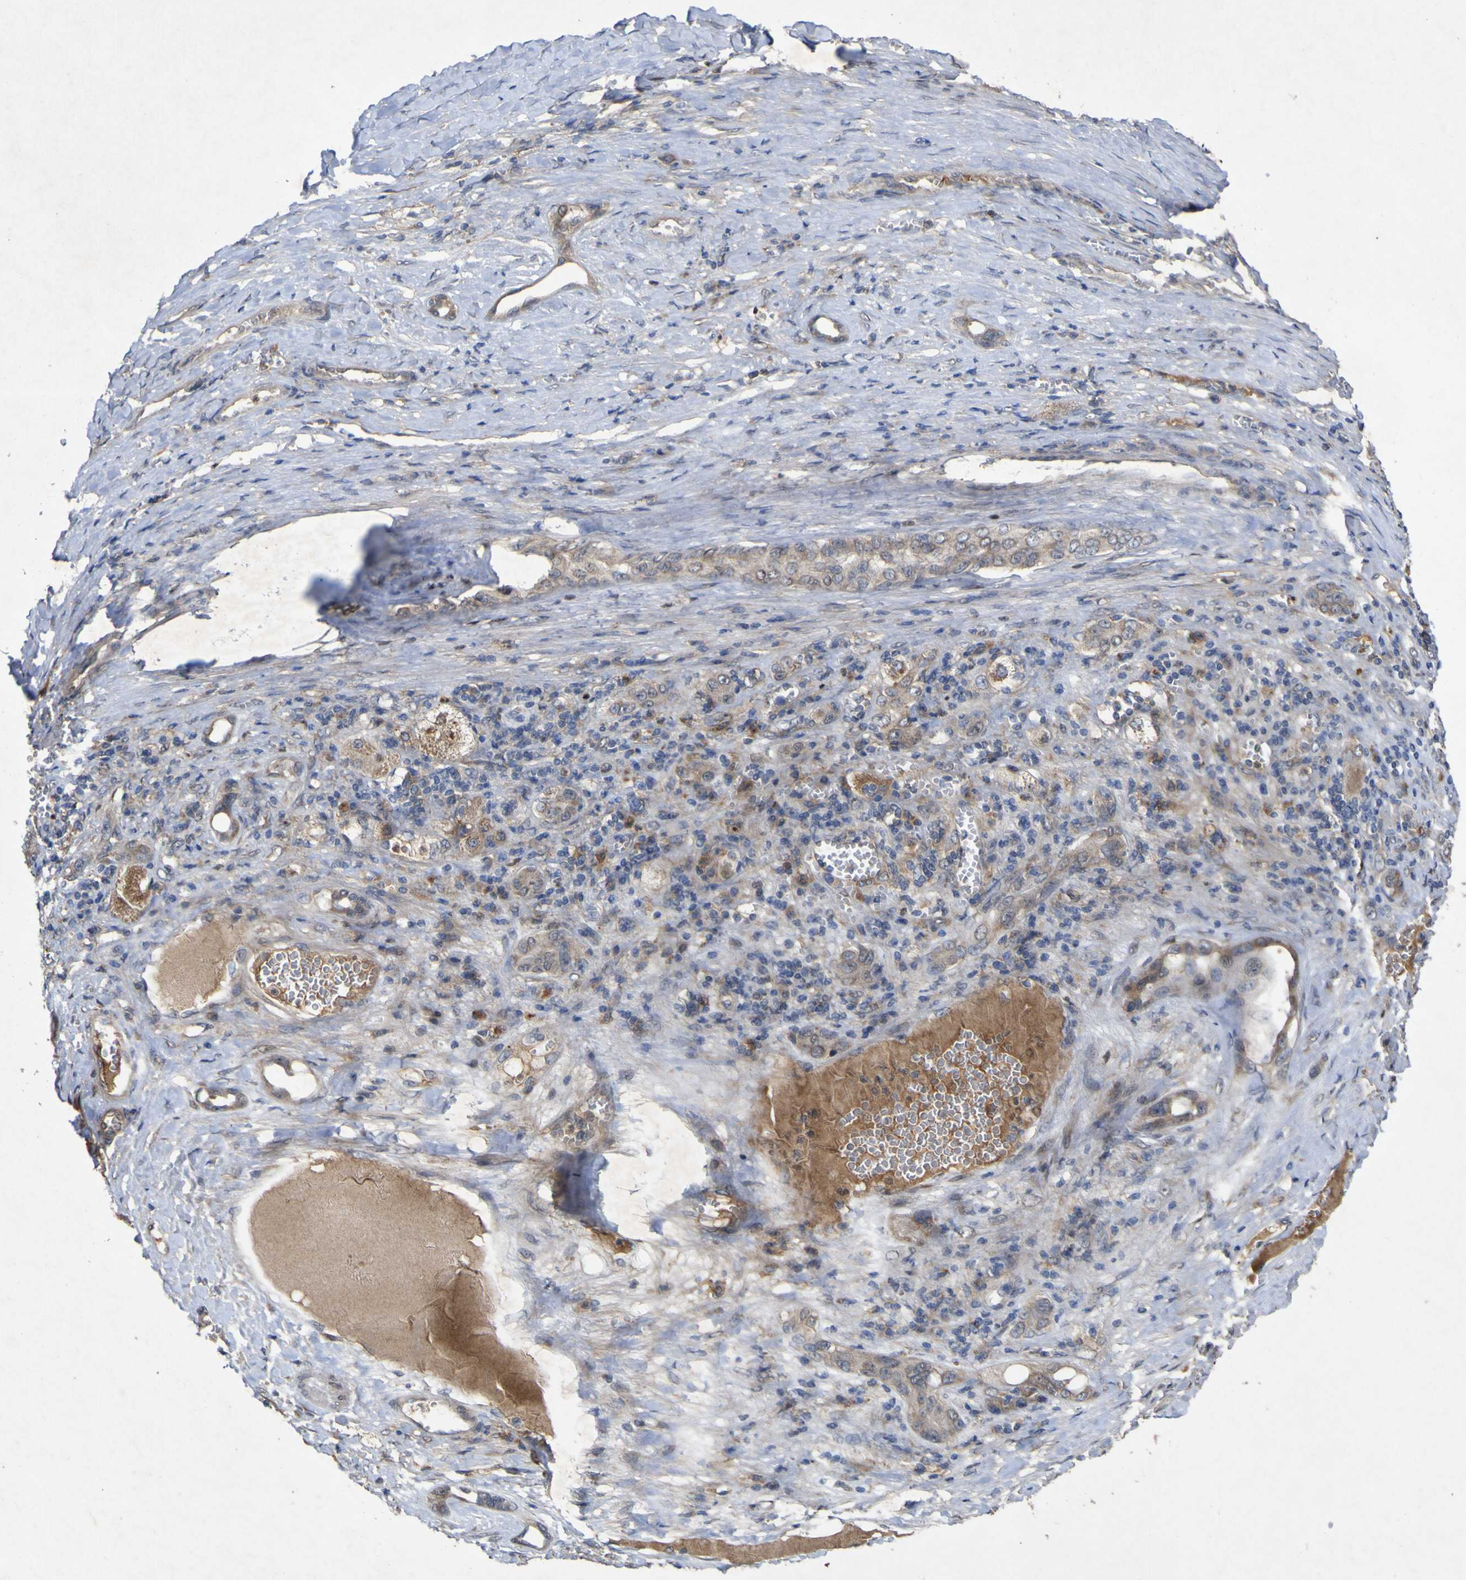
{"staining": {"intensity": "moderate", "quantity": ">75%", "location": "cytoplasmic/membranous"}, "tissue": "liver cancer", "cell_type": "Tumor cells", "image_type": "cancer", "snomed": [{"axis": "morphology", "description": "Carcinoma, Hepatocellular, NOS"}, {"axis": "topography", "description": "Liver"}], "caption": "Immunohistochemical staining of human liver cancer (hepatocellular carcinoma) displays moderate cytoplasmic/membranous protein positivity in approximately >75% of tumor cells.", "gene": "IRAK2", "patient": {"sex": "female", "age": 73}}